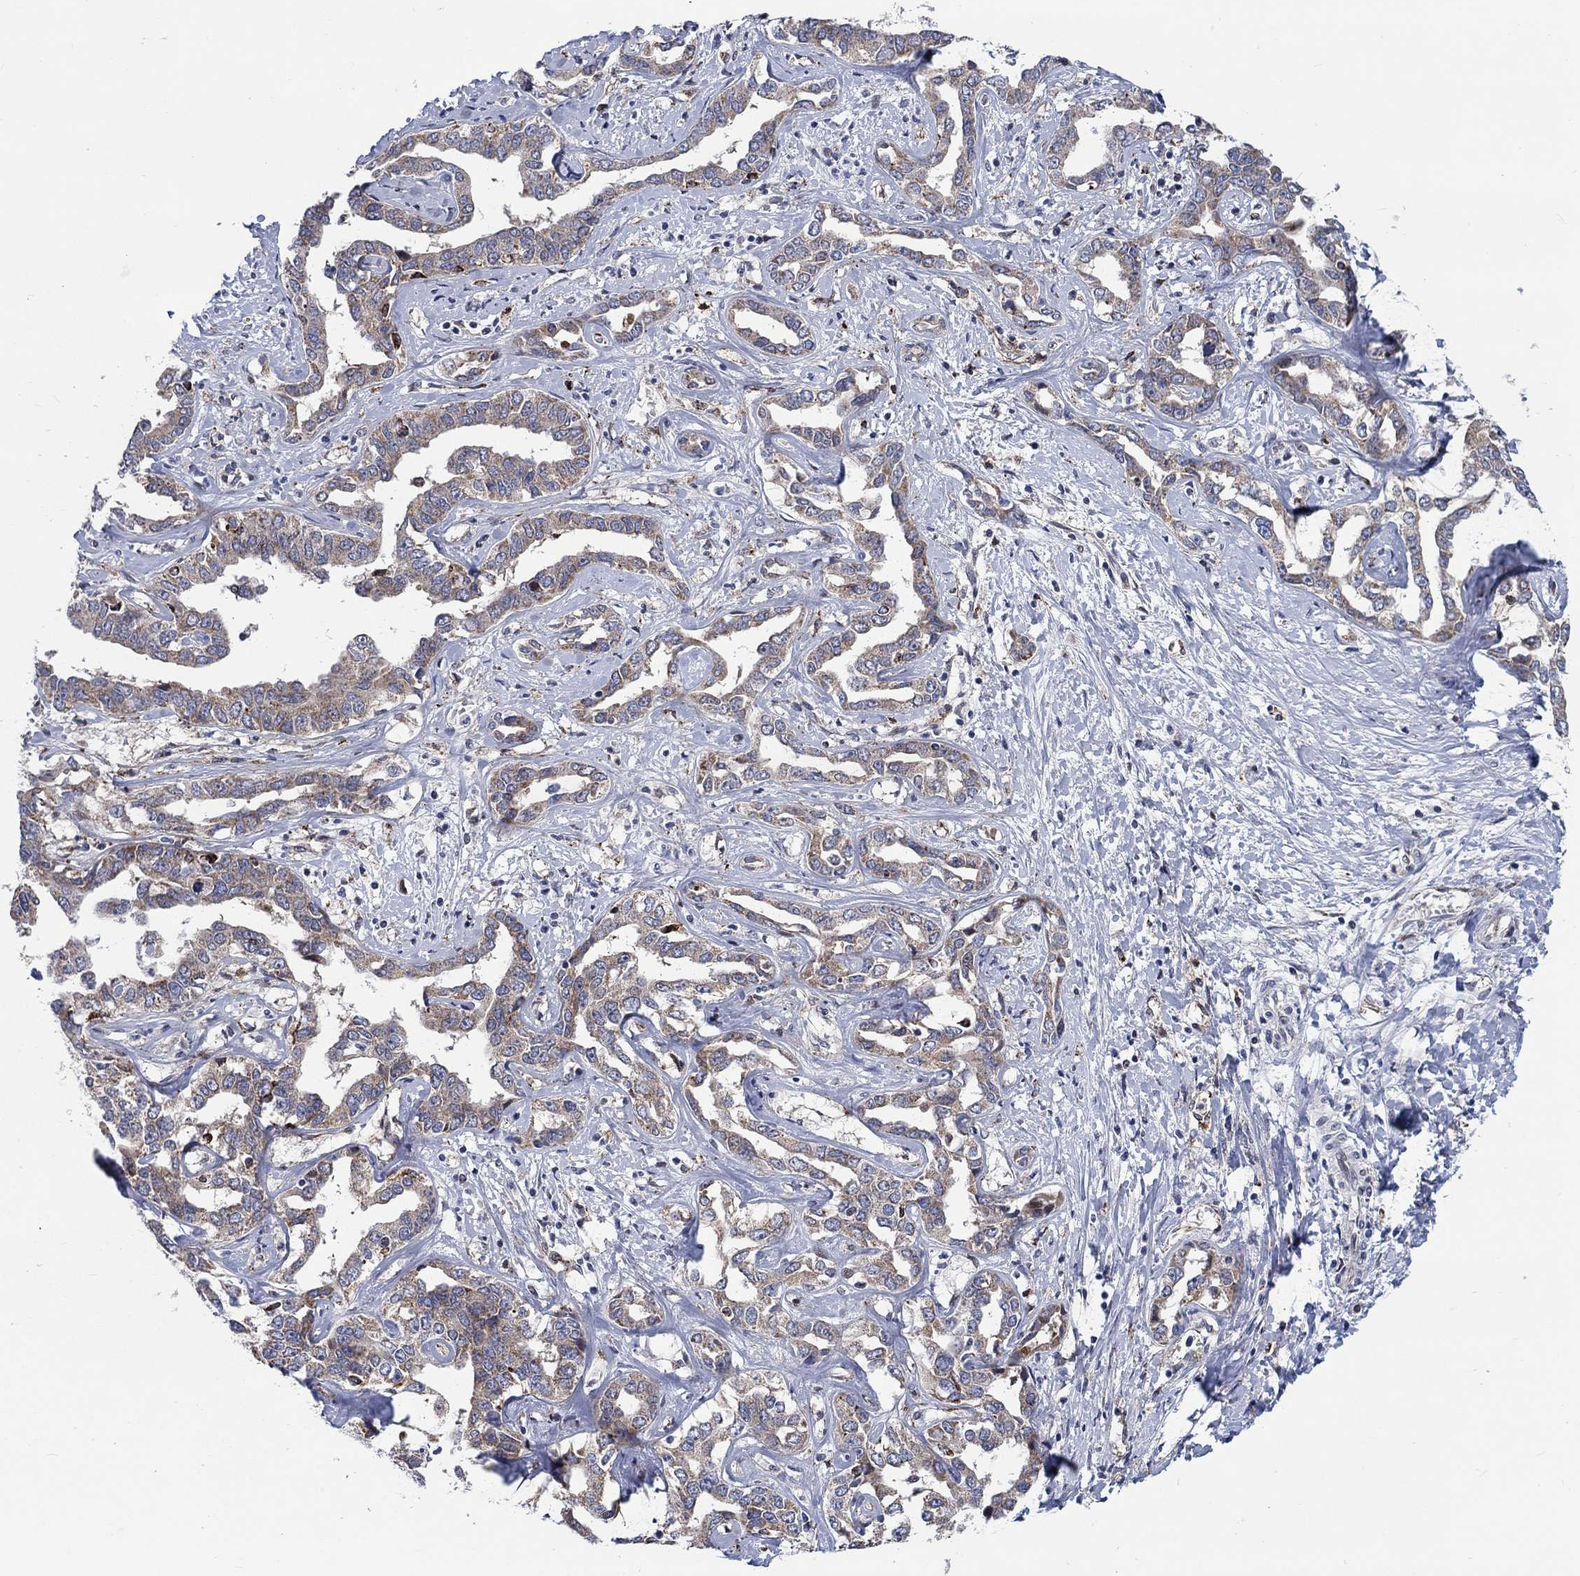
{"staining": {"intensity": "moderate", "quantity": "25%-75%", "location": "cytoplasmic/membranous"}, "tissue": "liver cancer", "cell_type": "Tumor cells", "image_type": "cancer", "snomed": [{"axis": "morphology", "description": "Cholangiocarcinoma"}, {"axis": "topography", "description": "Liver"}], "caption": "Immunohistochemistry (IHC) (DAB (3,3'-diaminobenzidine)) staining of human liver cancer (cholangiocarcinoma) exhibits moderate cytoplasmic/membranous protein expression in approximately 25%-75% of tumor cells. (brown staining indicates protein expression, while blue staining denotes nuclei).", "gene": "SLC35F2", "patient": {"sex": "male", "age": 59}}